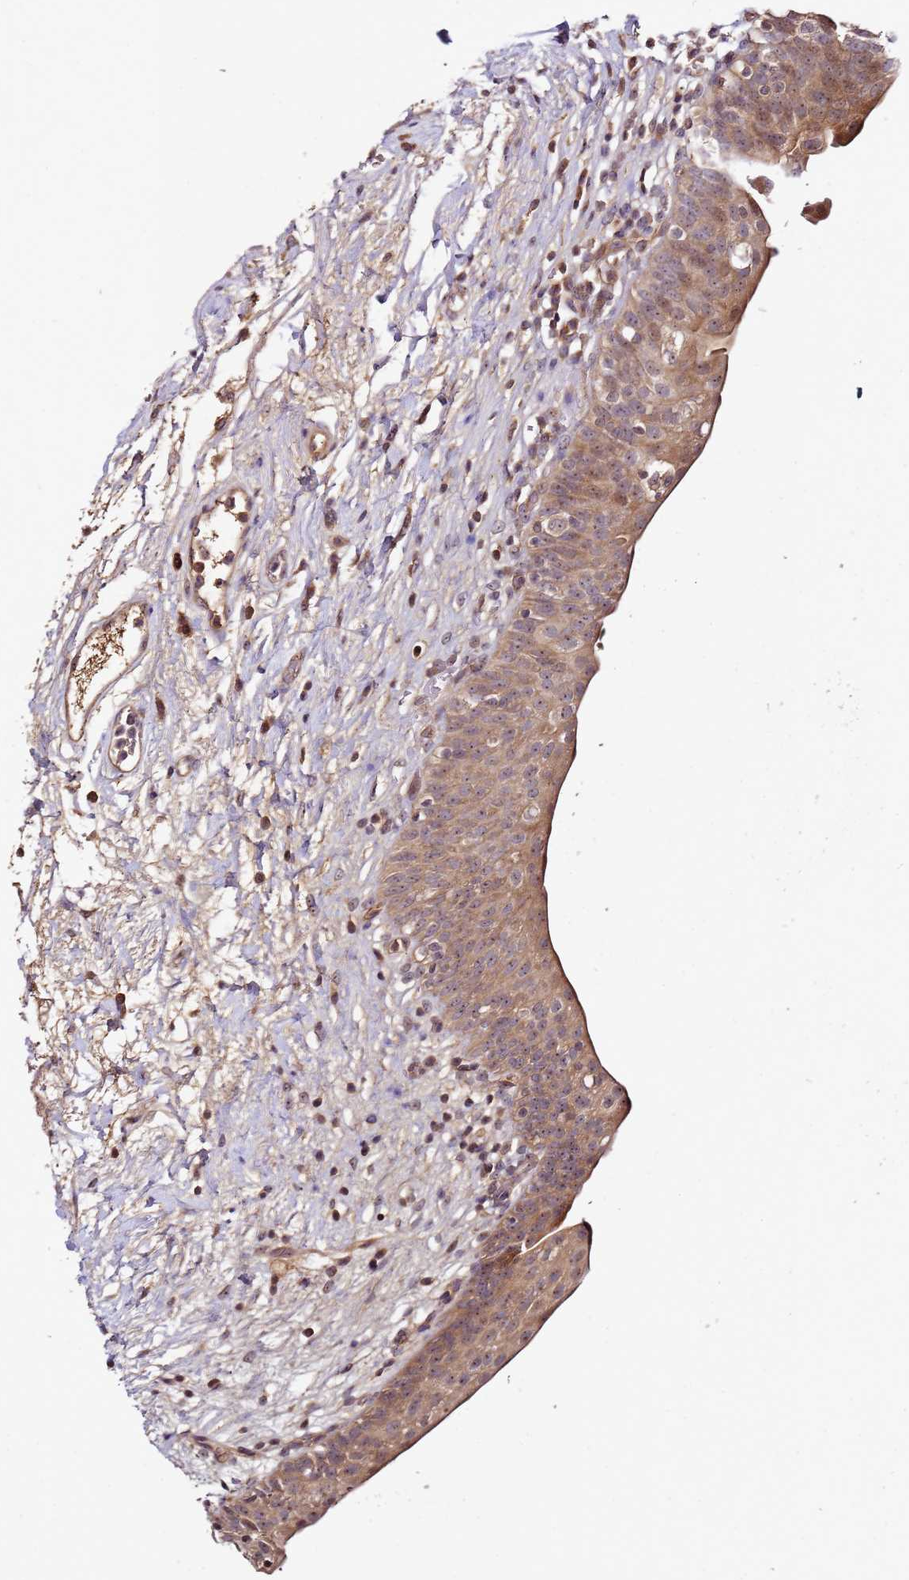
{"staining": {"intensity": "moderate", "quantity": ">75%", "location": "cytoplasmic/membranous,nuclear"}, "tissue": "urinary bladder", "cell_type": "Urothelial cells", "image_type": "normal", "snomed": [{"axis": "morphology", "description": "Normal tissue, NOS"}, {"axis": "topography", "description": "Urinary bladder"}], "caption": "Immunohistochemistry (IHC) image of unremarkable human urinary bladder stained for a protein (brown), which demonstrates medium levels of moderate cytoplasmic/membranous,nuclear positivity in about >75% of urothelial cells.", "gene": "DDX27", "patient": {"sex": "male", "age": 83}}